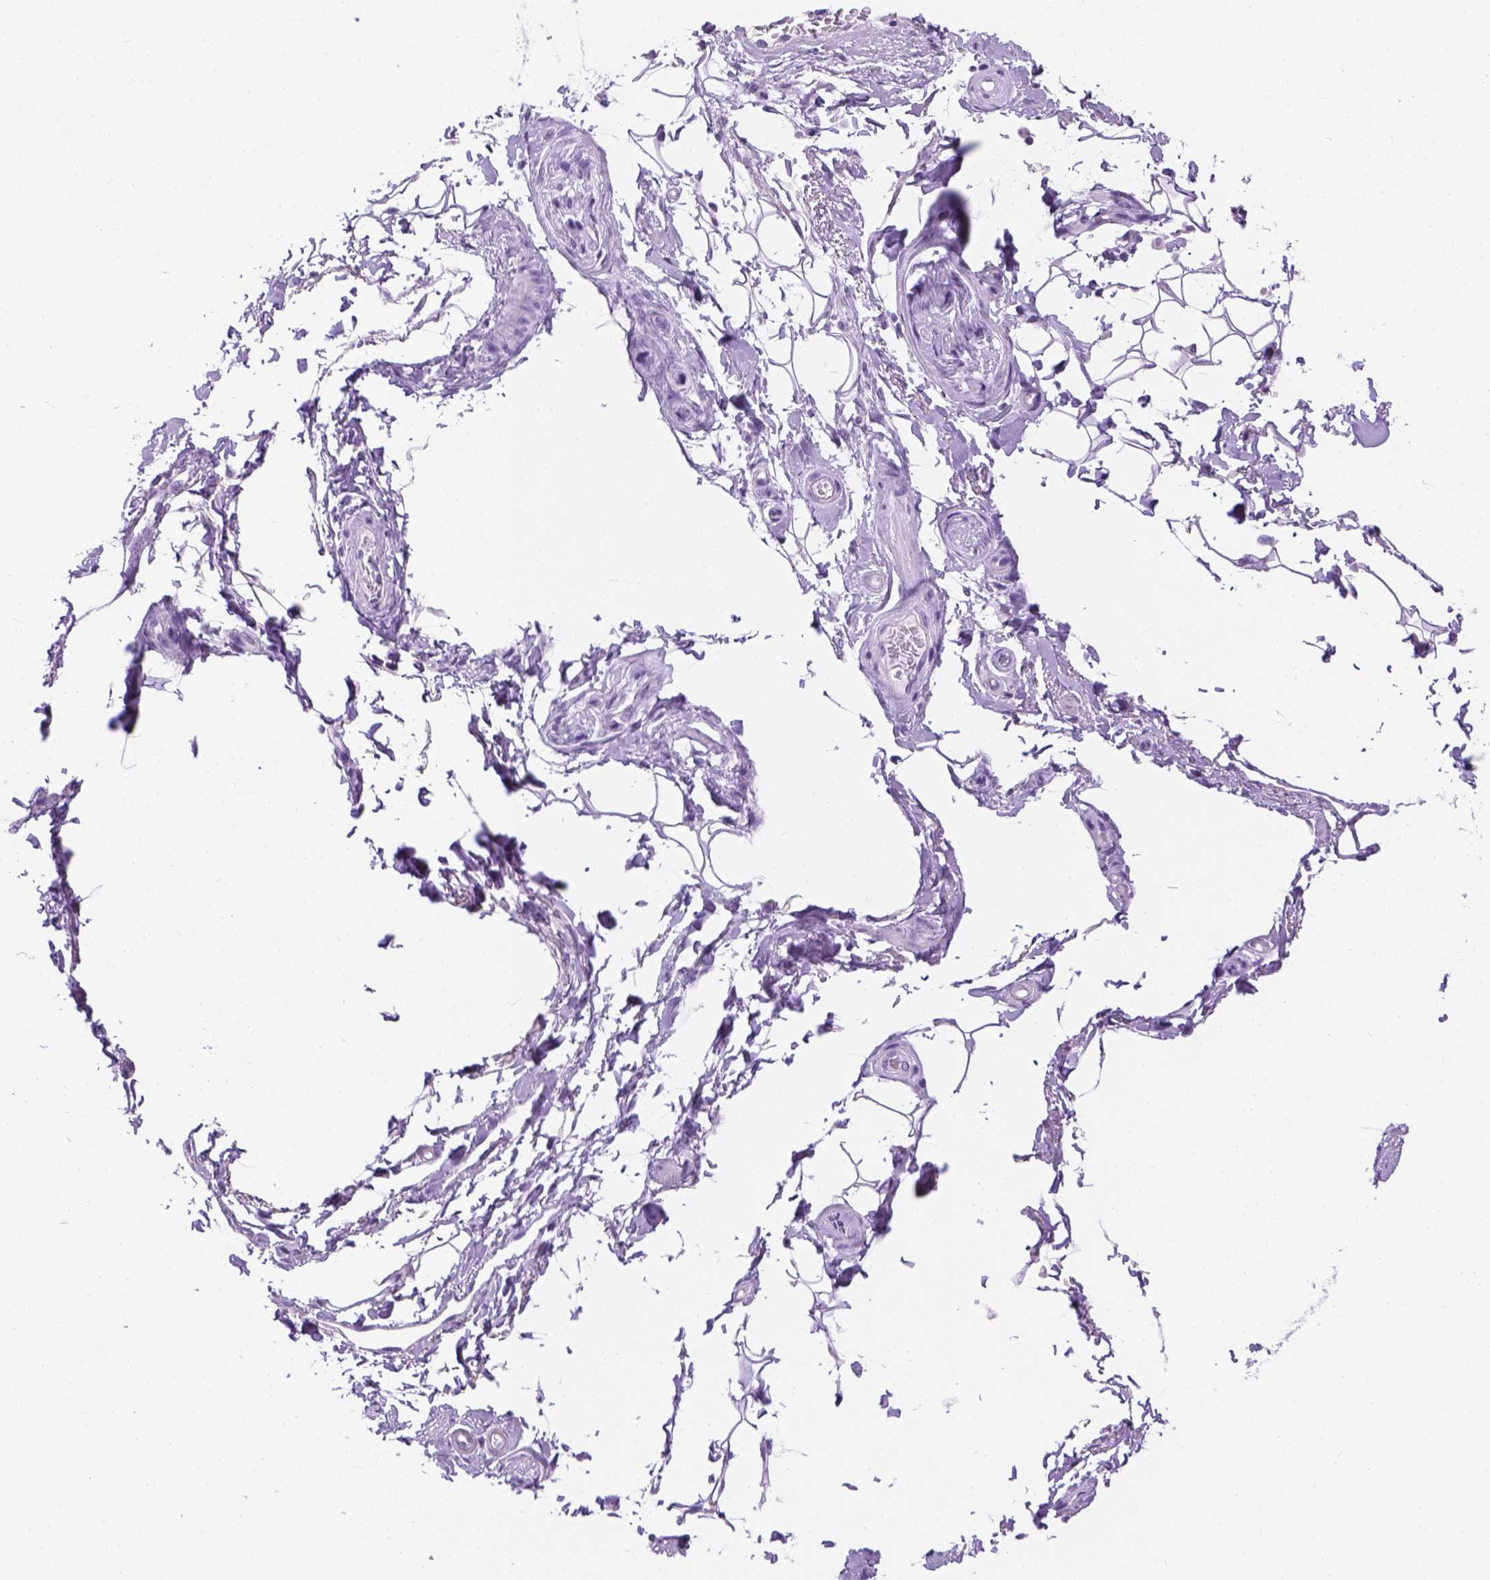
{"staining": {"intensity": "negative", "quantity": "none", "location": "none"}, "tissue": "adipose tissue", "cell_type": "Adipocytes", "image_type": "normal", "snomed": [{"axis": "morphology", "description": "Normal tissue, NOS"}, {"axis": "topography", "description": "Anal"}, {"axis": "topography", "description": "Peripheral nerve tissue"}], "caption": "Adipocytes show no significant protein staining in unremarkable adipose tissue. (Brightfield microscopy of DAB immunohistochemistry (IHC) at high magnification).", "gene": "TMEM38A", "patient": {"sex": "male", "age": 51}}